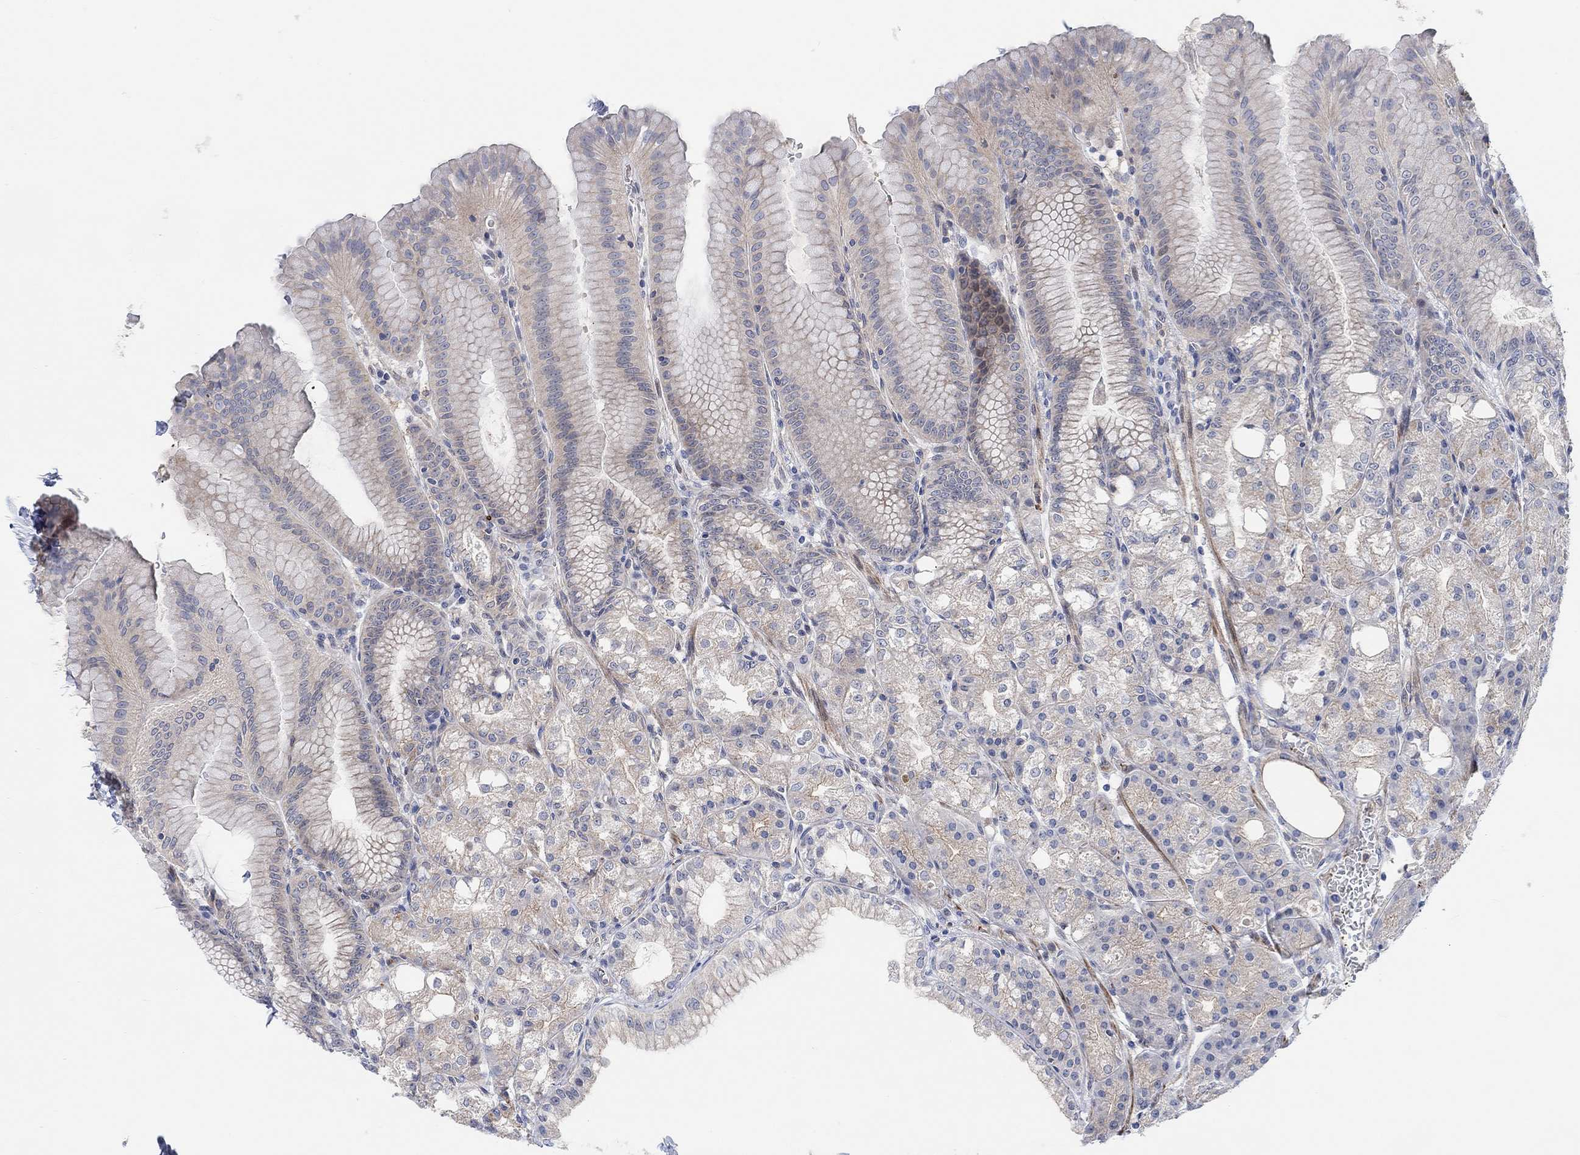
{"staining": {"intensity": "weak", "quantity": "<25%", "location": "cytoplasmic/membranous"}, "tissue": "stomach", "cell_type": "Glandular cells", "image_type": "normal", "snomed": [{"axis": "morphology", "description": "Normal tissue, NOS"}, {"axis": "topography", "description": "Stomach"}], "caption": "A micrograph of human stomach is negative for staining in glandular cells. Nuclei are stained in blue.", "gene": "PMFBP1", "patient": {"sex": "male", "age": 71}}